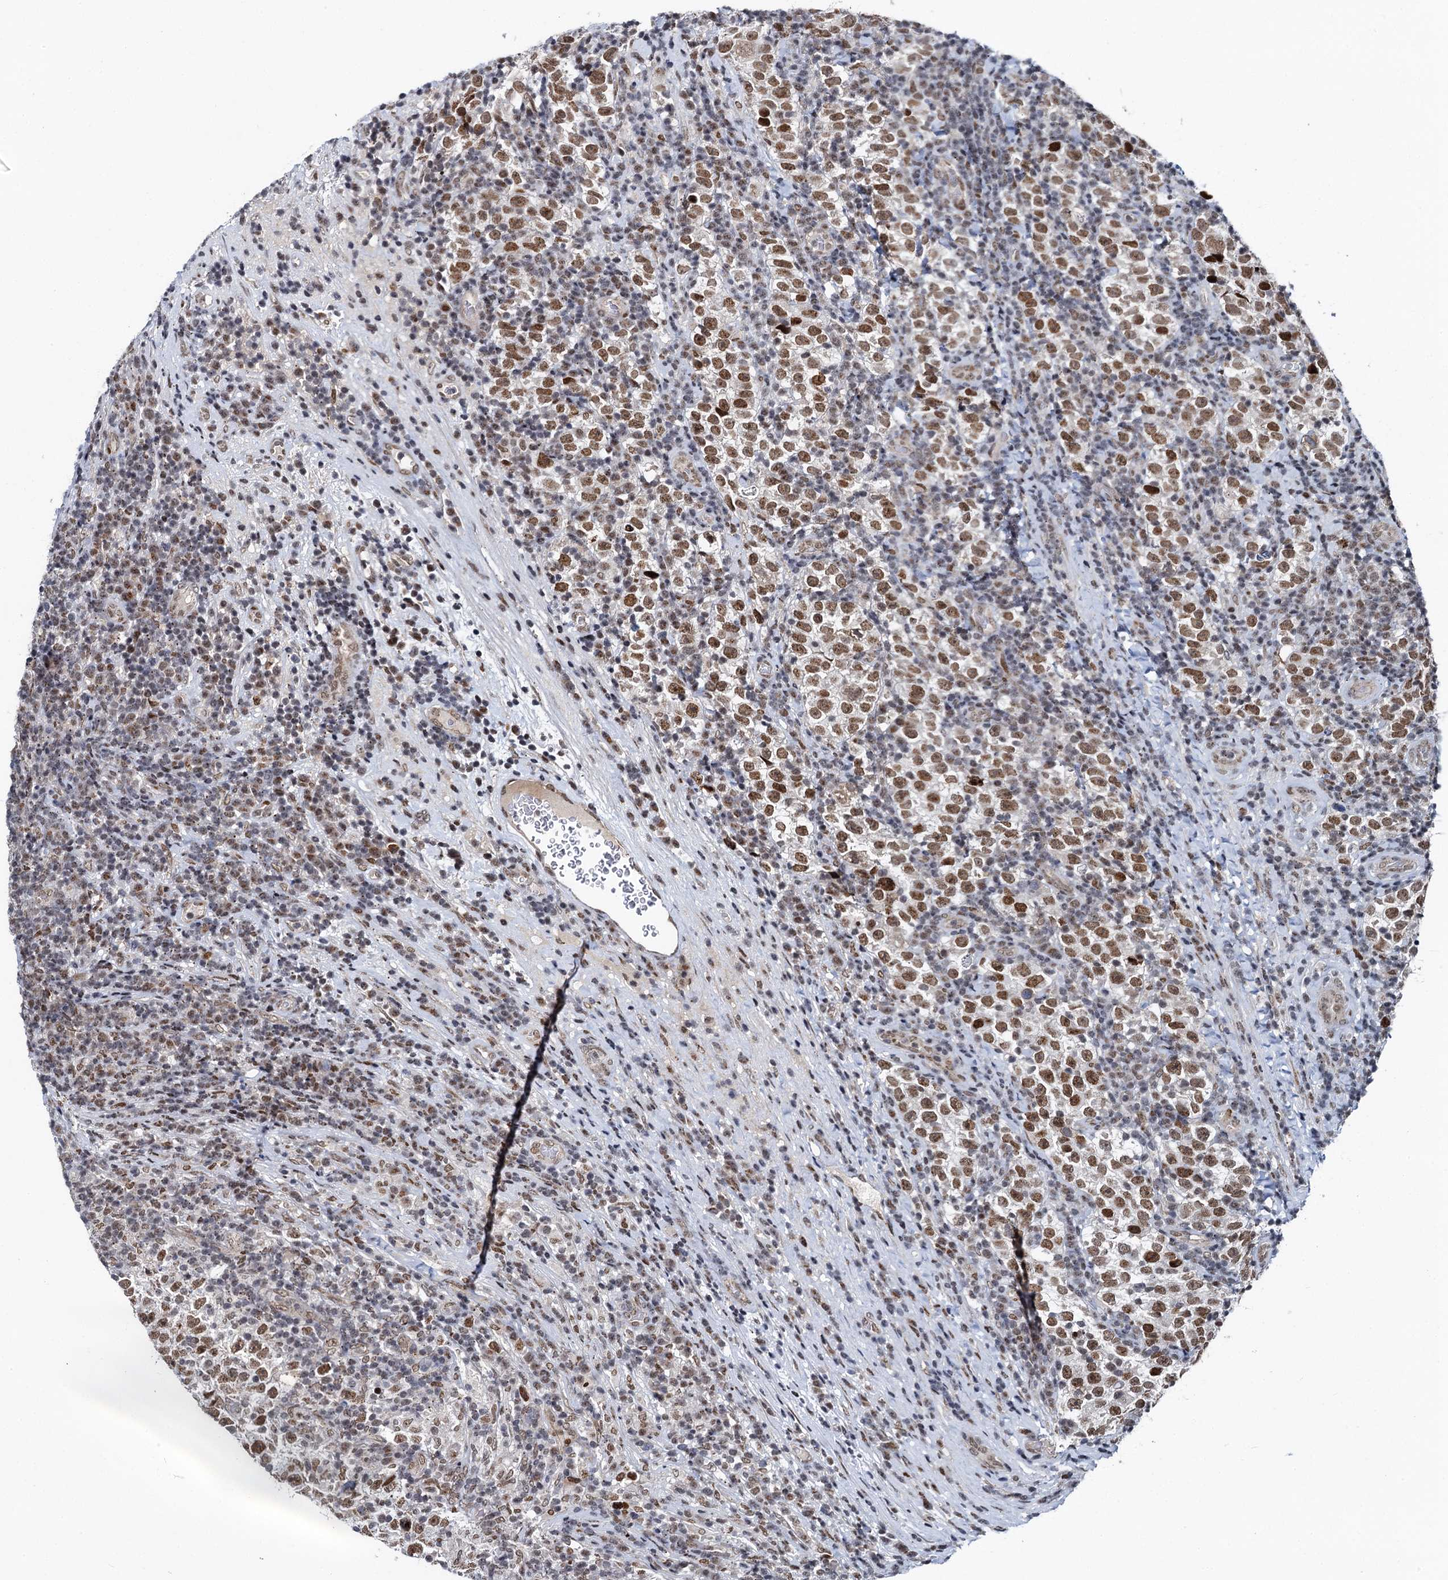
{"staining": {"intensity": "moderate", "quantity": ">75%", "location": "nuclear"}, "tissue": "testis cancer", "cell_type": "Tumor cells", "image_type": "cancer", "snomed": [{"axis": "morphology", "description": "Normal tissue, NOS"}, {"axis": "morphology", "description": "Seminoma, NOS"}, {"axis": "topography", "description": "Testis"}], "caption": "Seminoma (testis) stained with DAB immunohistochemistry (IHC) demonstrates medium levels of moderate nuclear expression in approximately >75% of tumor cells.", "gene": "RUFY2", "patient": {"sex": "male", "age": 43}}